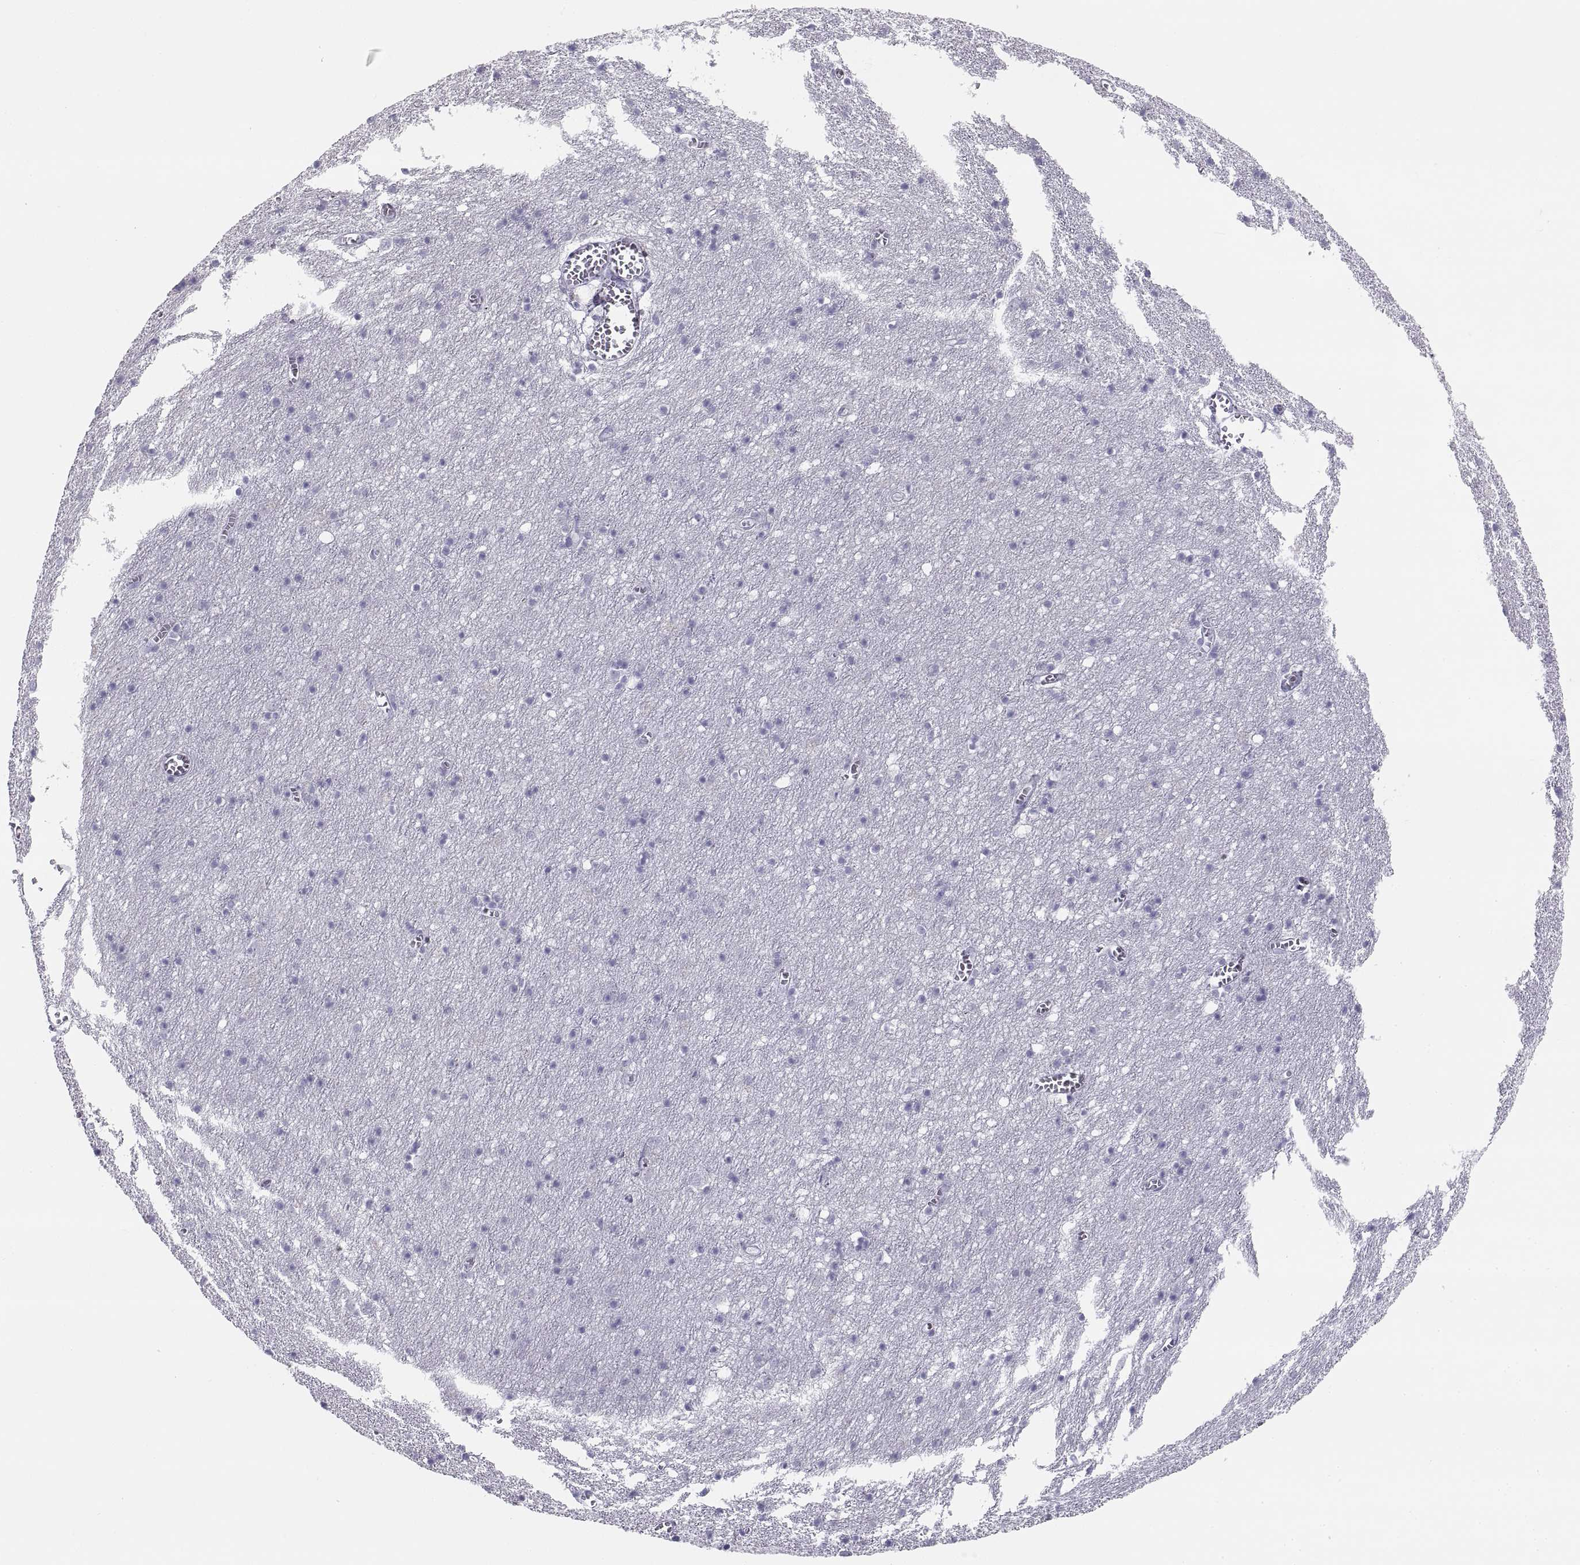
{"staining": {"intensity": "negative", "quantity": "none", "location": "none"}, "tissue": "cerebral cortex", "cell_type": "Endothelial cells", "image_type": "normal", "snomed": [{"axis": "morphology", "description": "Normal tissue, NOS"}, {"axis": "topography", "description": "Cerebral cortex"}], "caption": "A high-resolution image shows immunohistochemistry (IHC) staining of unremarkable cerebral cortex, which exhibits no significant staining in endothelial cells.", "gene": "SEMG1", "patient": {"sex": "male", "age": 70}}